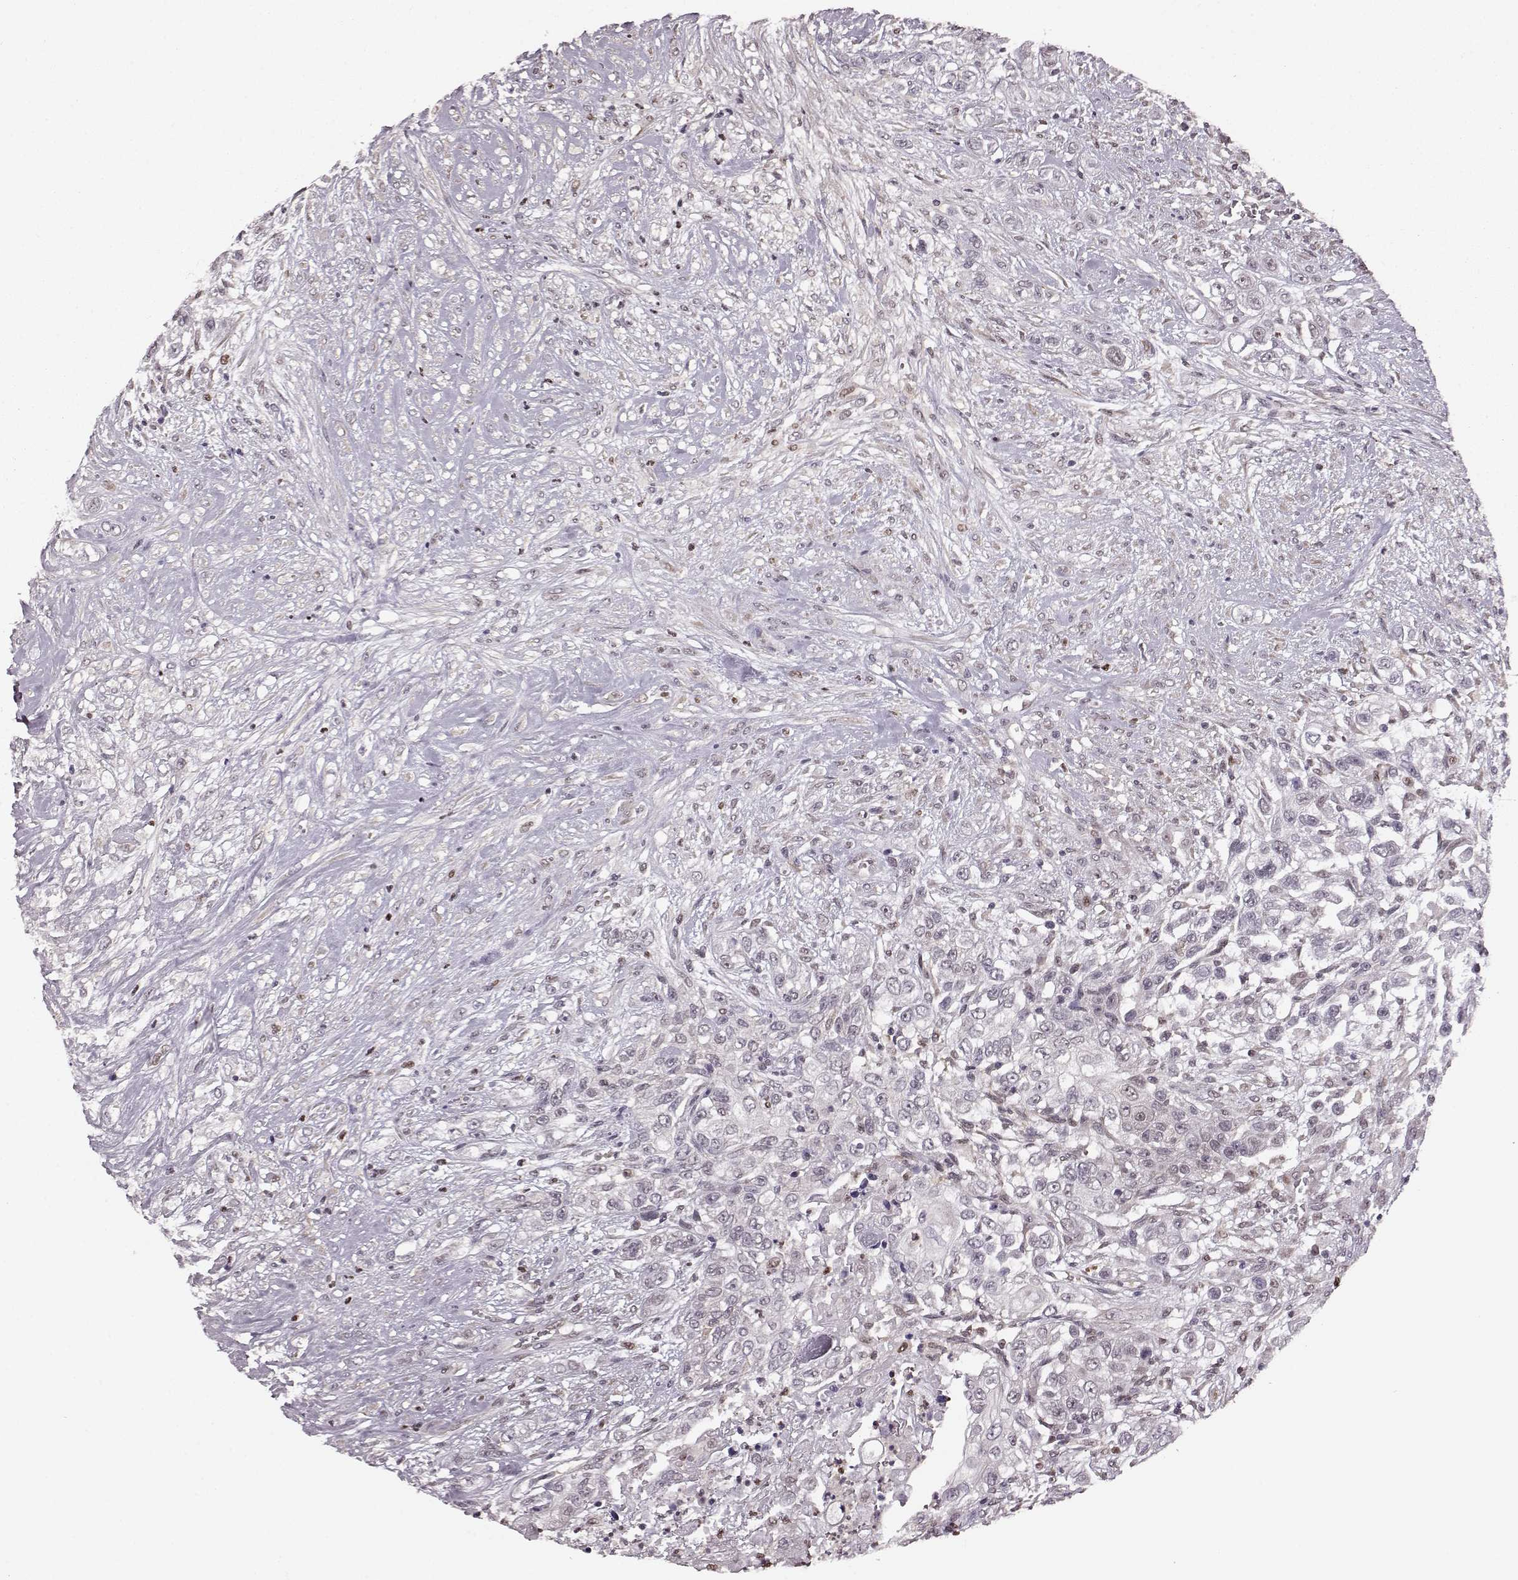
{"staining": {"intensity": "weak", "quantity": "<25%", "location": "nuclear"}, "tissue": "urothelial cancer", "cell_type": "Tumor cells", "image_type": "cancer", "snomed": [{"axis": "morphology", "description": "Urothelial carcinoma, High grade"}, {"axis": "topography", "description": "Urinary bladder"}], "caption": "Image shows no protein staining in tumor cells of urothelial carcinoma (high-grade) tissue. The staining is performed using DAB (3,3'-diaminobenzidine) brown chromogen with nuclei counter-stained in using hematoxylin.", "gene": "KLF6", "patient": {"sex": "female", "age": 56}}